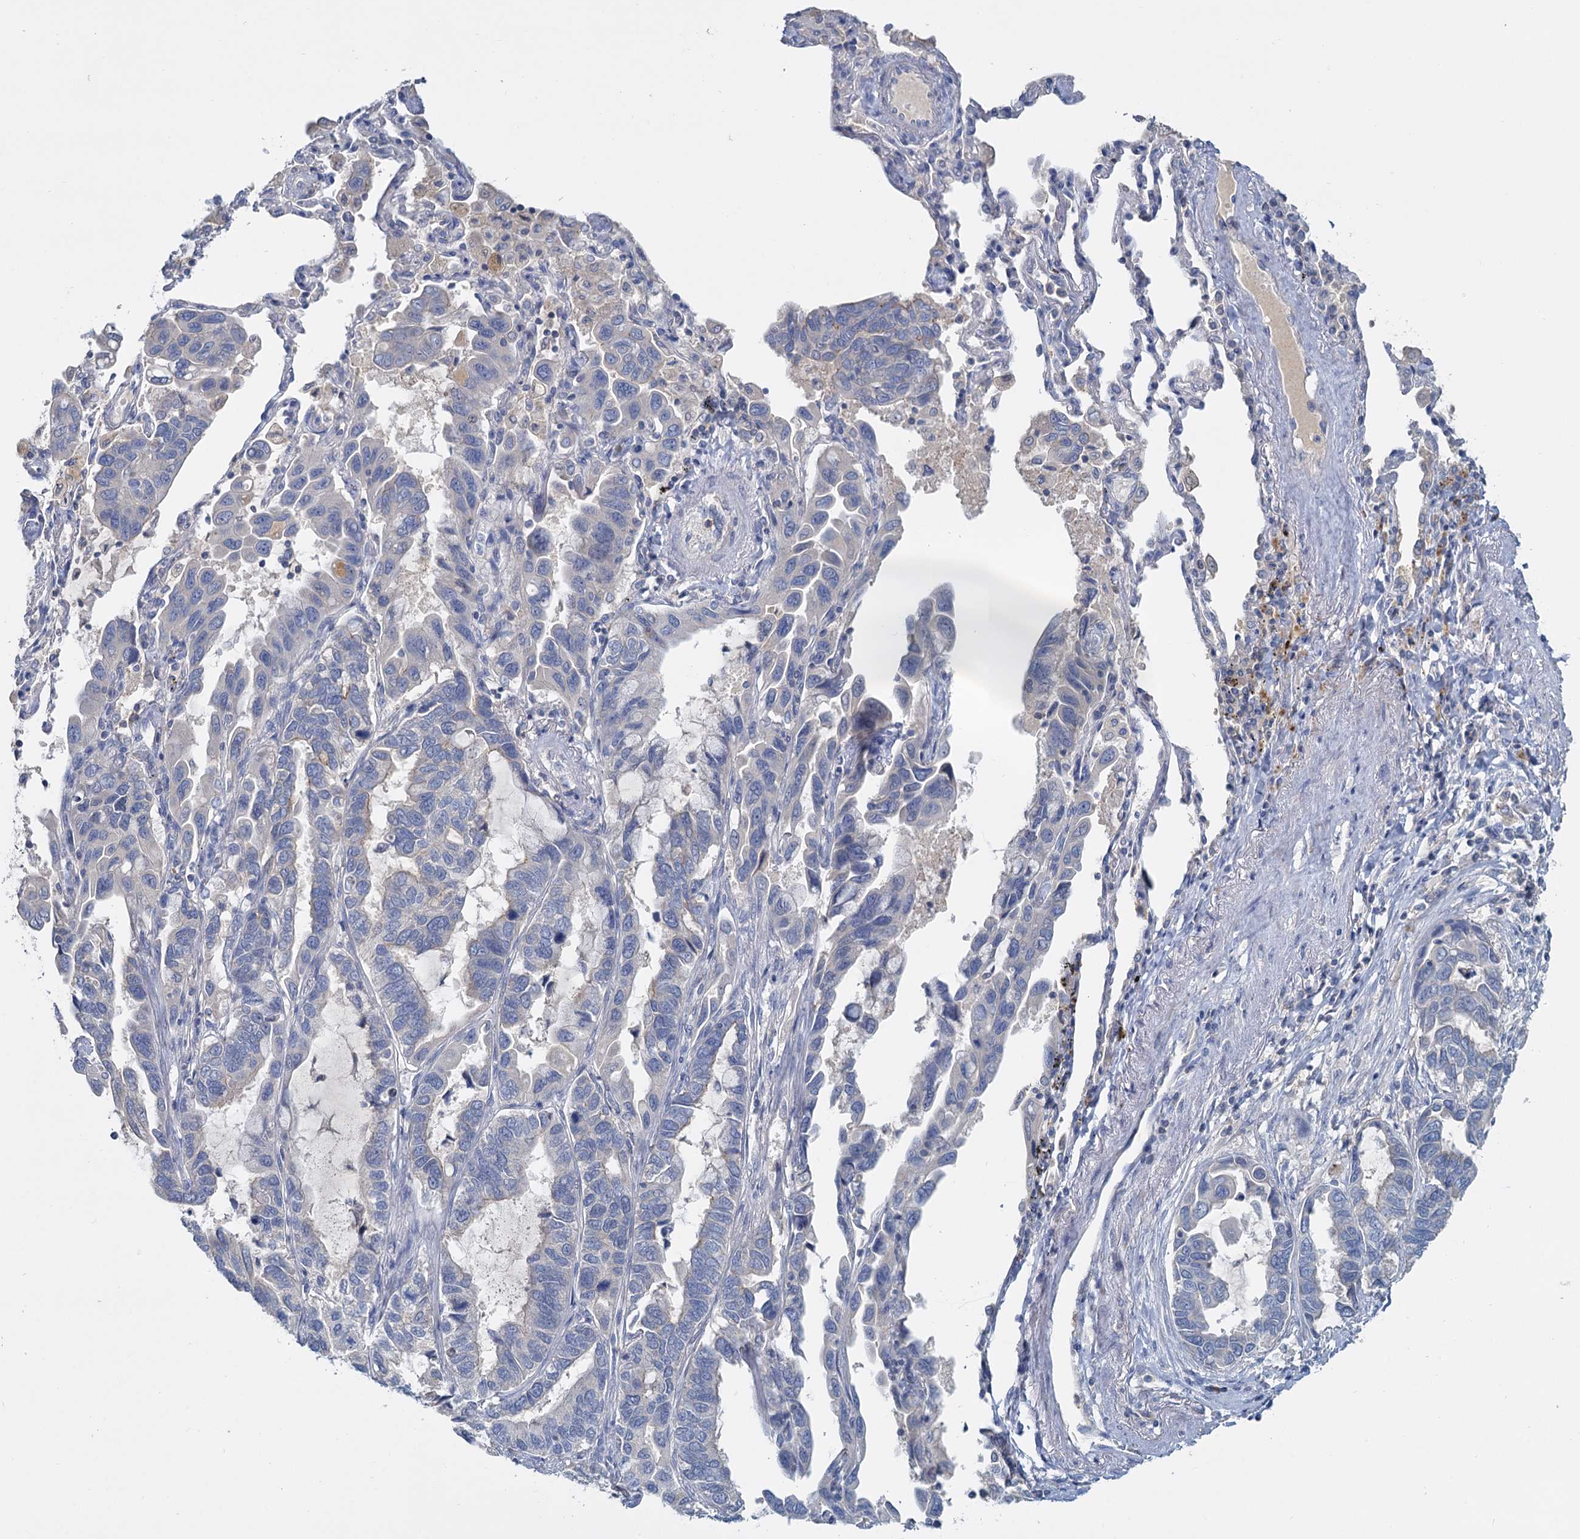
{"staining": {"intensity": "negative", "quantity": "none", "location": "none"}, "tissue": "lung cancer", "cell_type": "Tumor cells", "image_type": "cancer", "snomed": [{"axis": "morphology", "description": "Adenocarcinoma, NOS"}, {"axis": "topography", "description": "Lung"}], "caption": "The IHC photomicrograph has no significant expression in tumor cells of lung adenocarcinoma tissue.", "gene": "ACSM3", "patient": {"sex": "male", "age": 64}}